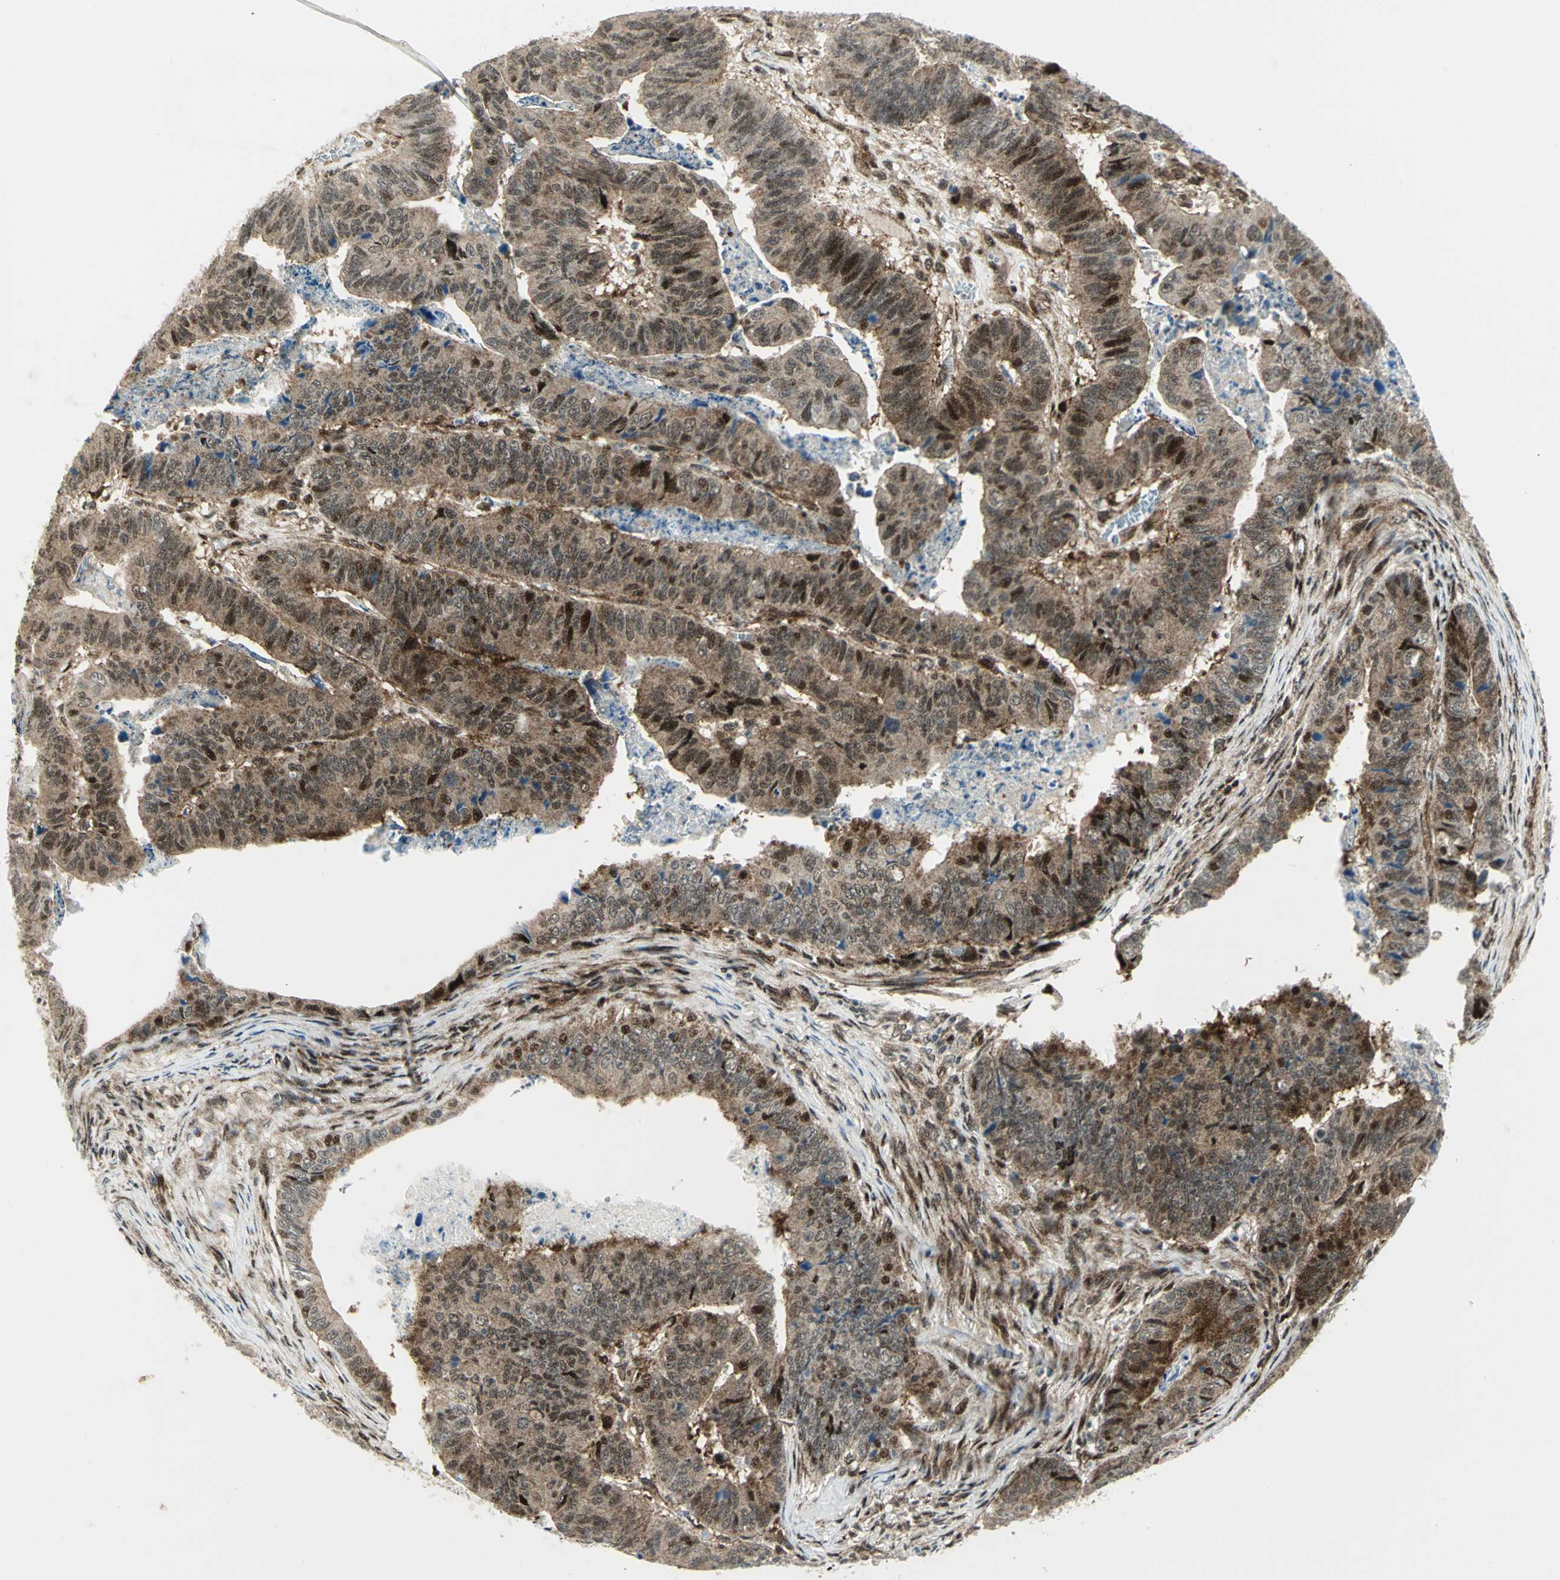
{"staining": {"intensity": "strong", "quantity": ">75%", "location": "cytoplasmic/membranous,nuclear"}, "tissue": "stomach cancer", "cell_type": "Tumor cells", "image_type": "cancer", "snomed": [{"axis": "morphology", "description": "Adenocarcinoma, NOS"}, {"axis": "topography", "description": "Stomach, lower"}], "caption": "A brown stain shows strong cytoplasmic/membranous and nuclear positivity of a protein in stomach adenocarcinoma tumor cells. (brown staining indicates protein expression, while blue staining denotes nuclei).", "gene": "COPS5", "patient": {"sex": "male", "age": 77}}